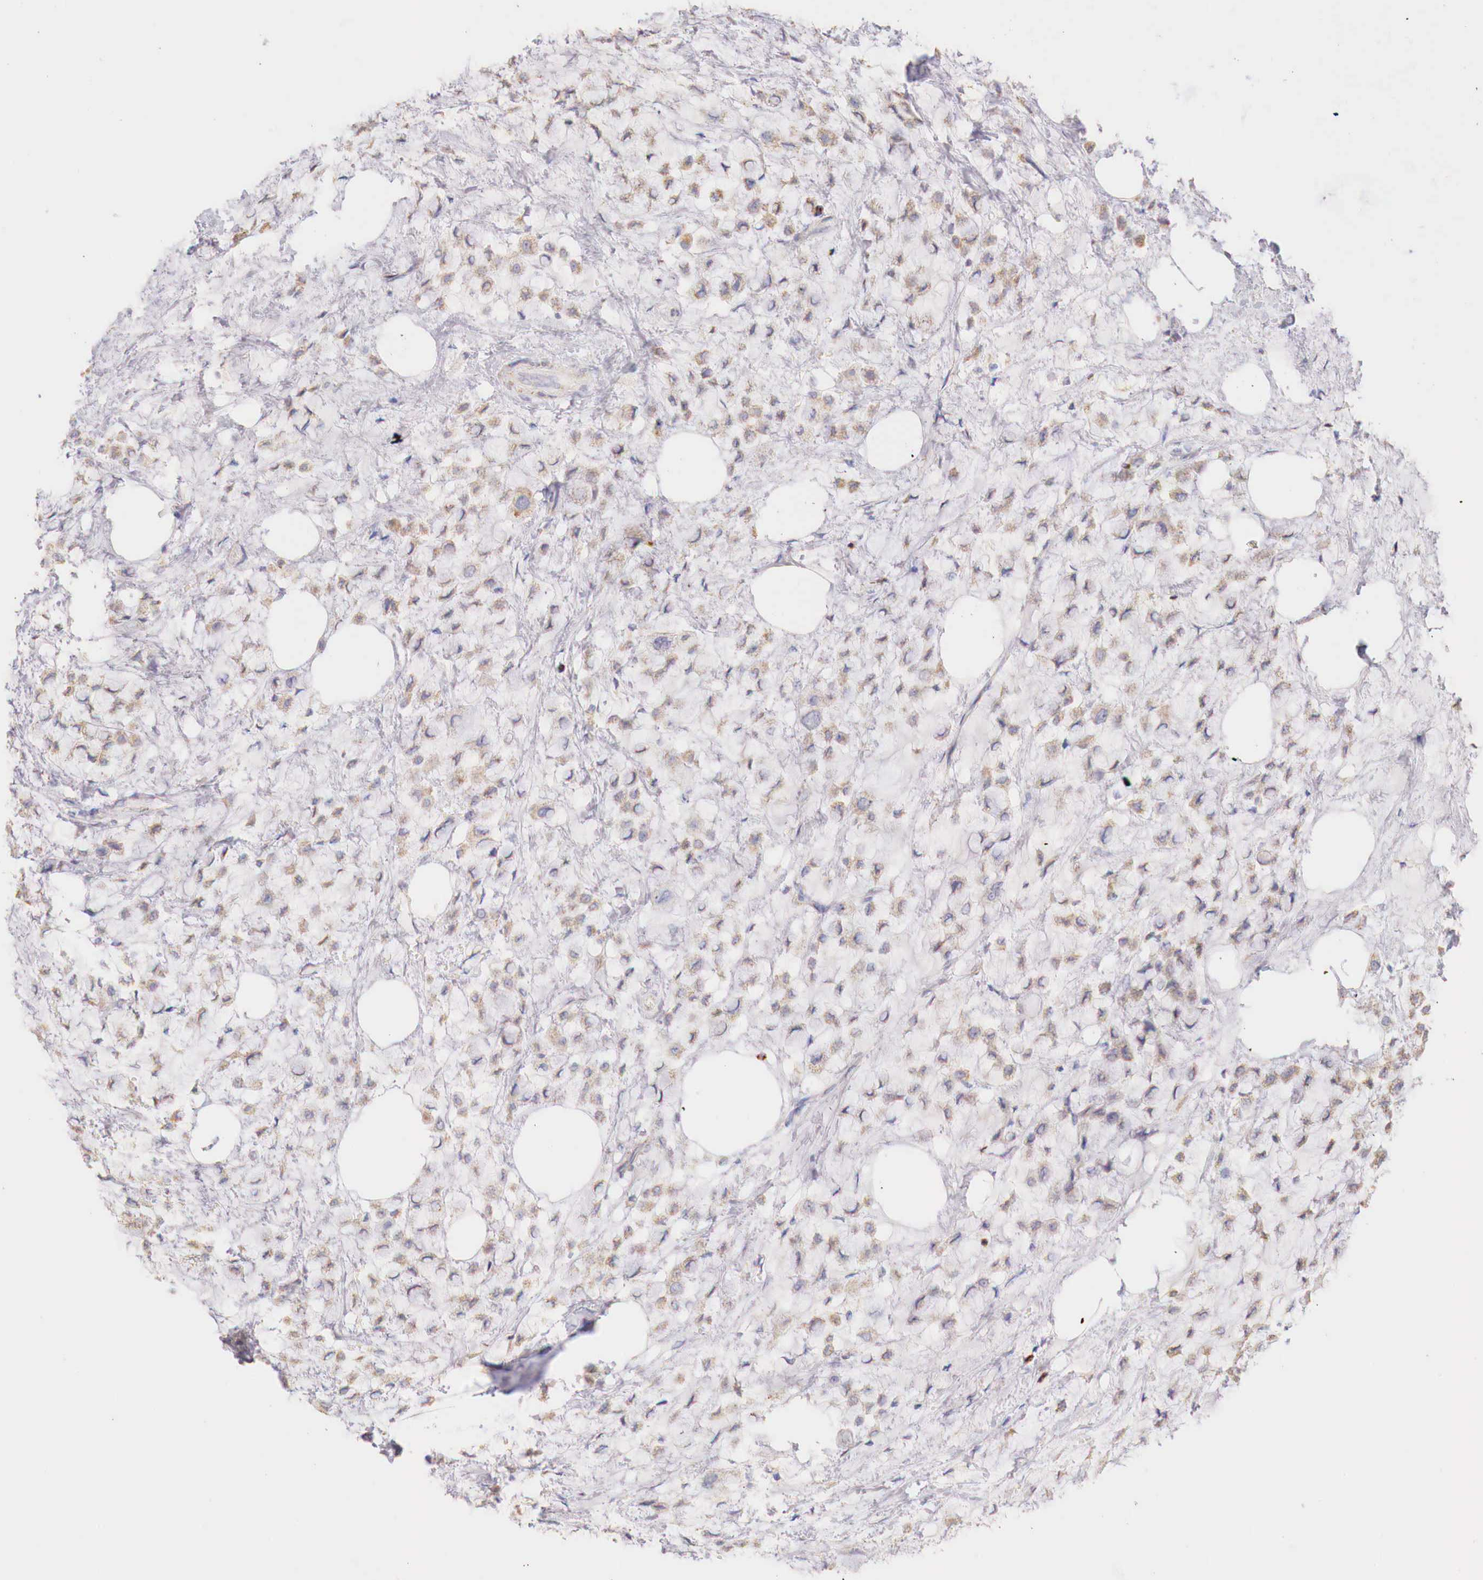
{"staining": {"intensity": "weak", "quantity": ">75%", "location": "cytoplasmic/membranous"}, "tissue": "breast cancer", "cell_type": "Tumor cells", "image_type": "cancer", "snomed": [{"axis": "morphology", "description": "Lobular carcinoma"}, {"axis": "topography", "description": "Breast"}], "caption": "There is low levels of weak cytoplasmic/membranous expression in tumor cells of breast cancer, as demonstrated by immunohistochemical staining (brown color).", "gene": "IDH3G", "patient": {"sex": "female", "age": 85}}